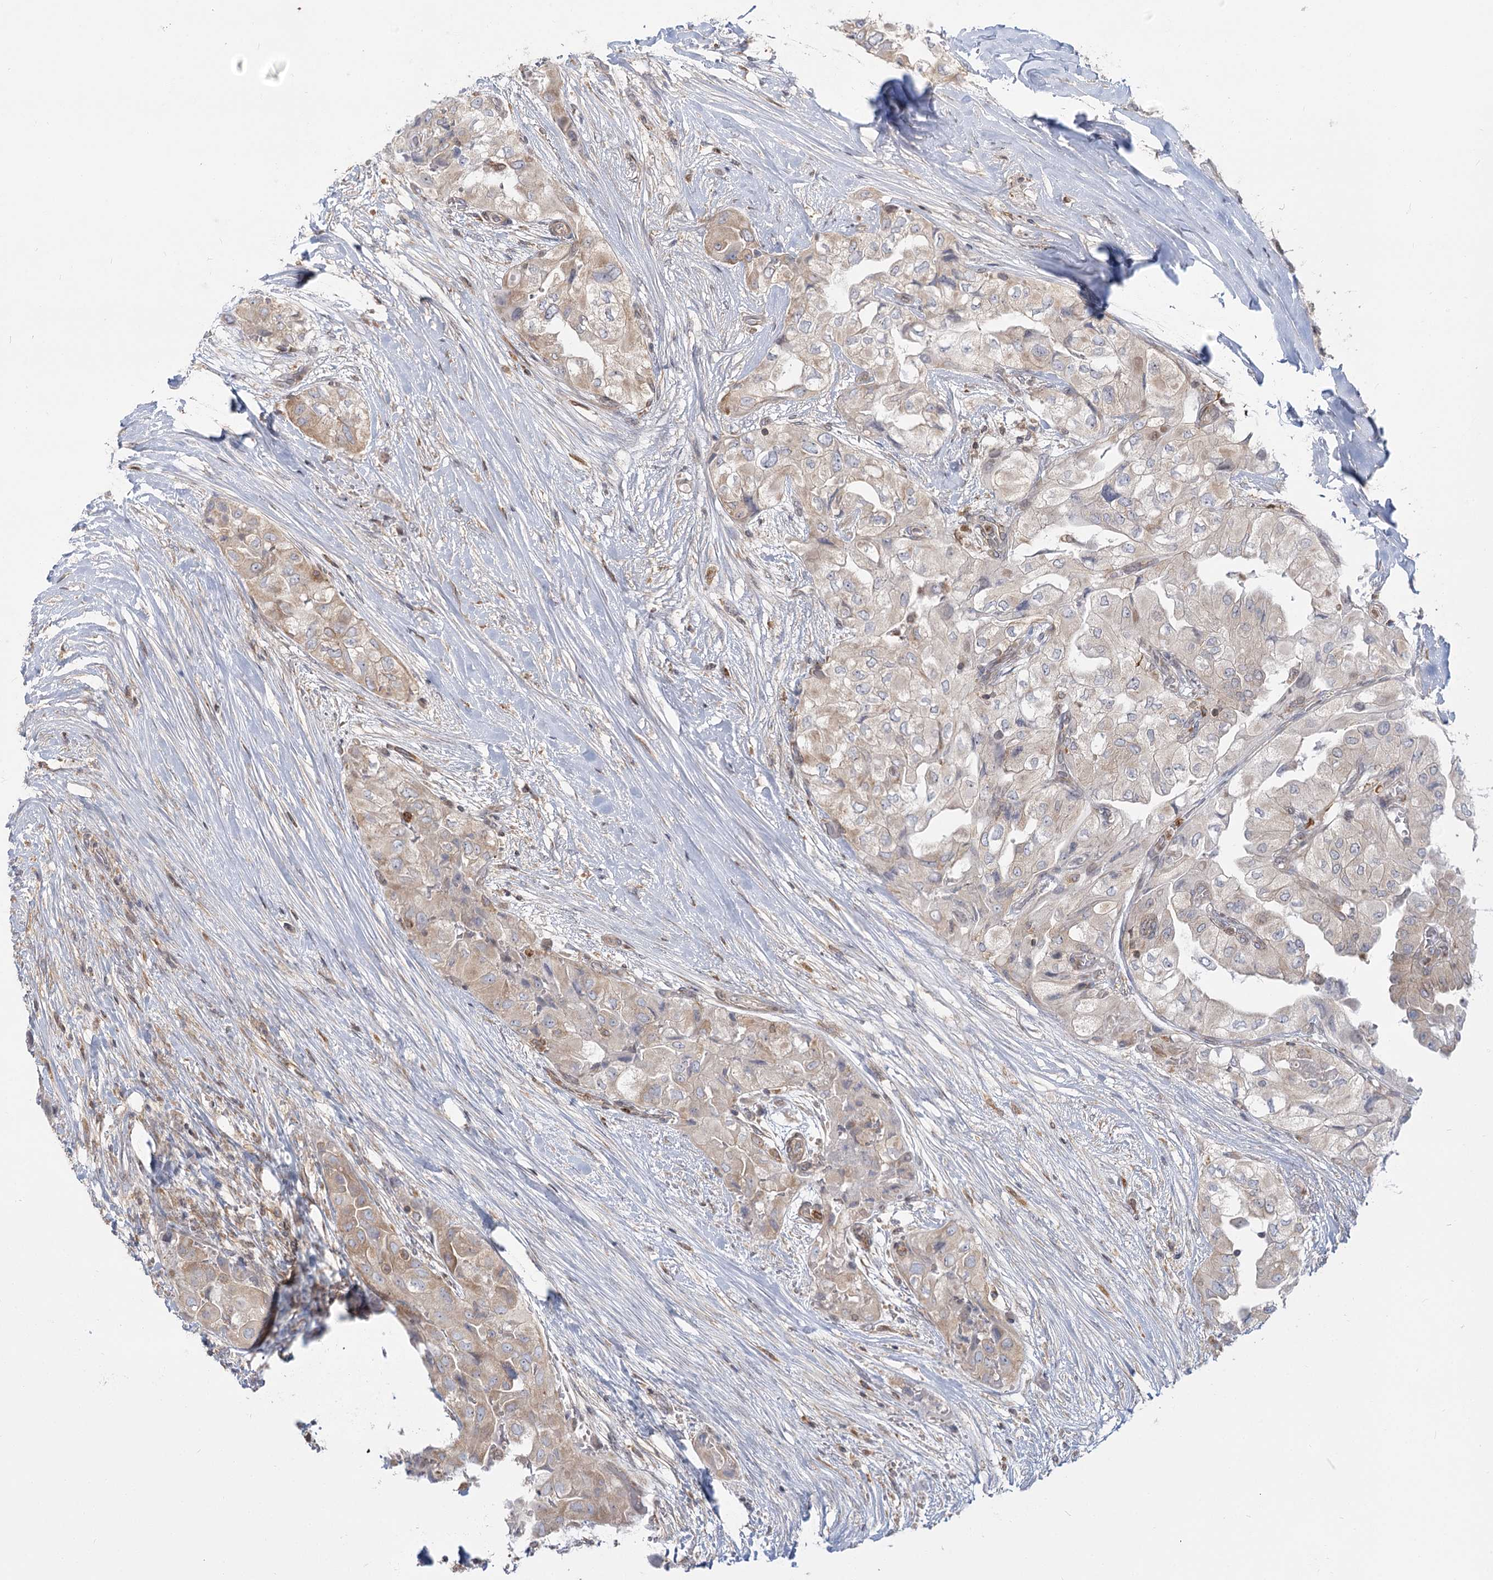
{"staining": {"intensity": "weak", "quantity": "25%-75%", "location": "cytoplasmic/membranous"}, "tissue": "thyroid cancer", "cell_type": "Tumor cells", "image_type": "cancer", "snomed": [{"axis": "morphology", "description": "Papillary adenocarcinoma, NOS"}, {"axis": "topography", "description": "Thyroid gland"}], "caption": "About 25%-75% of tumor cells in human thyroid papillary adenocarcinoma display weak cytoplasmic/membranous protein positivity as visualized by brown immunohistochemical staining.", "gene": "MTMR3", "patient": {"sex": "female", "age": 59}}